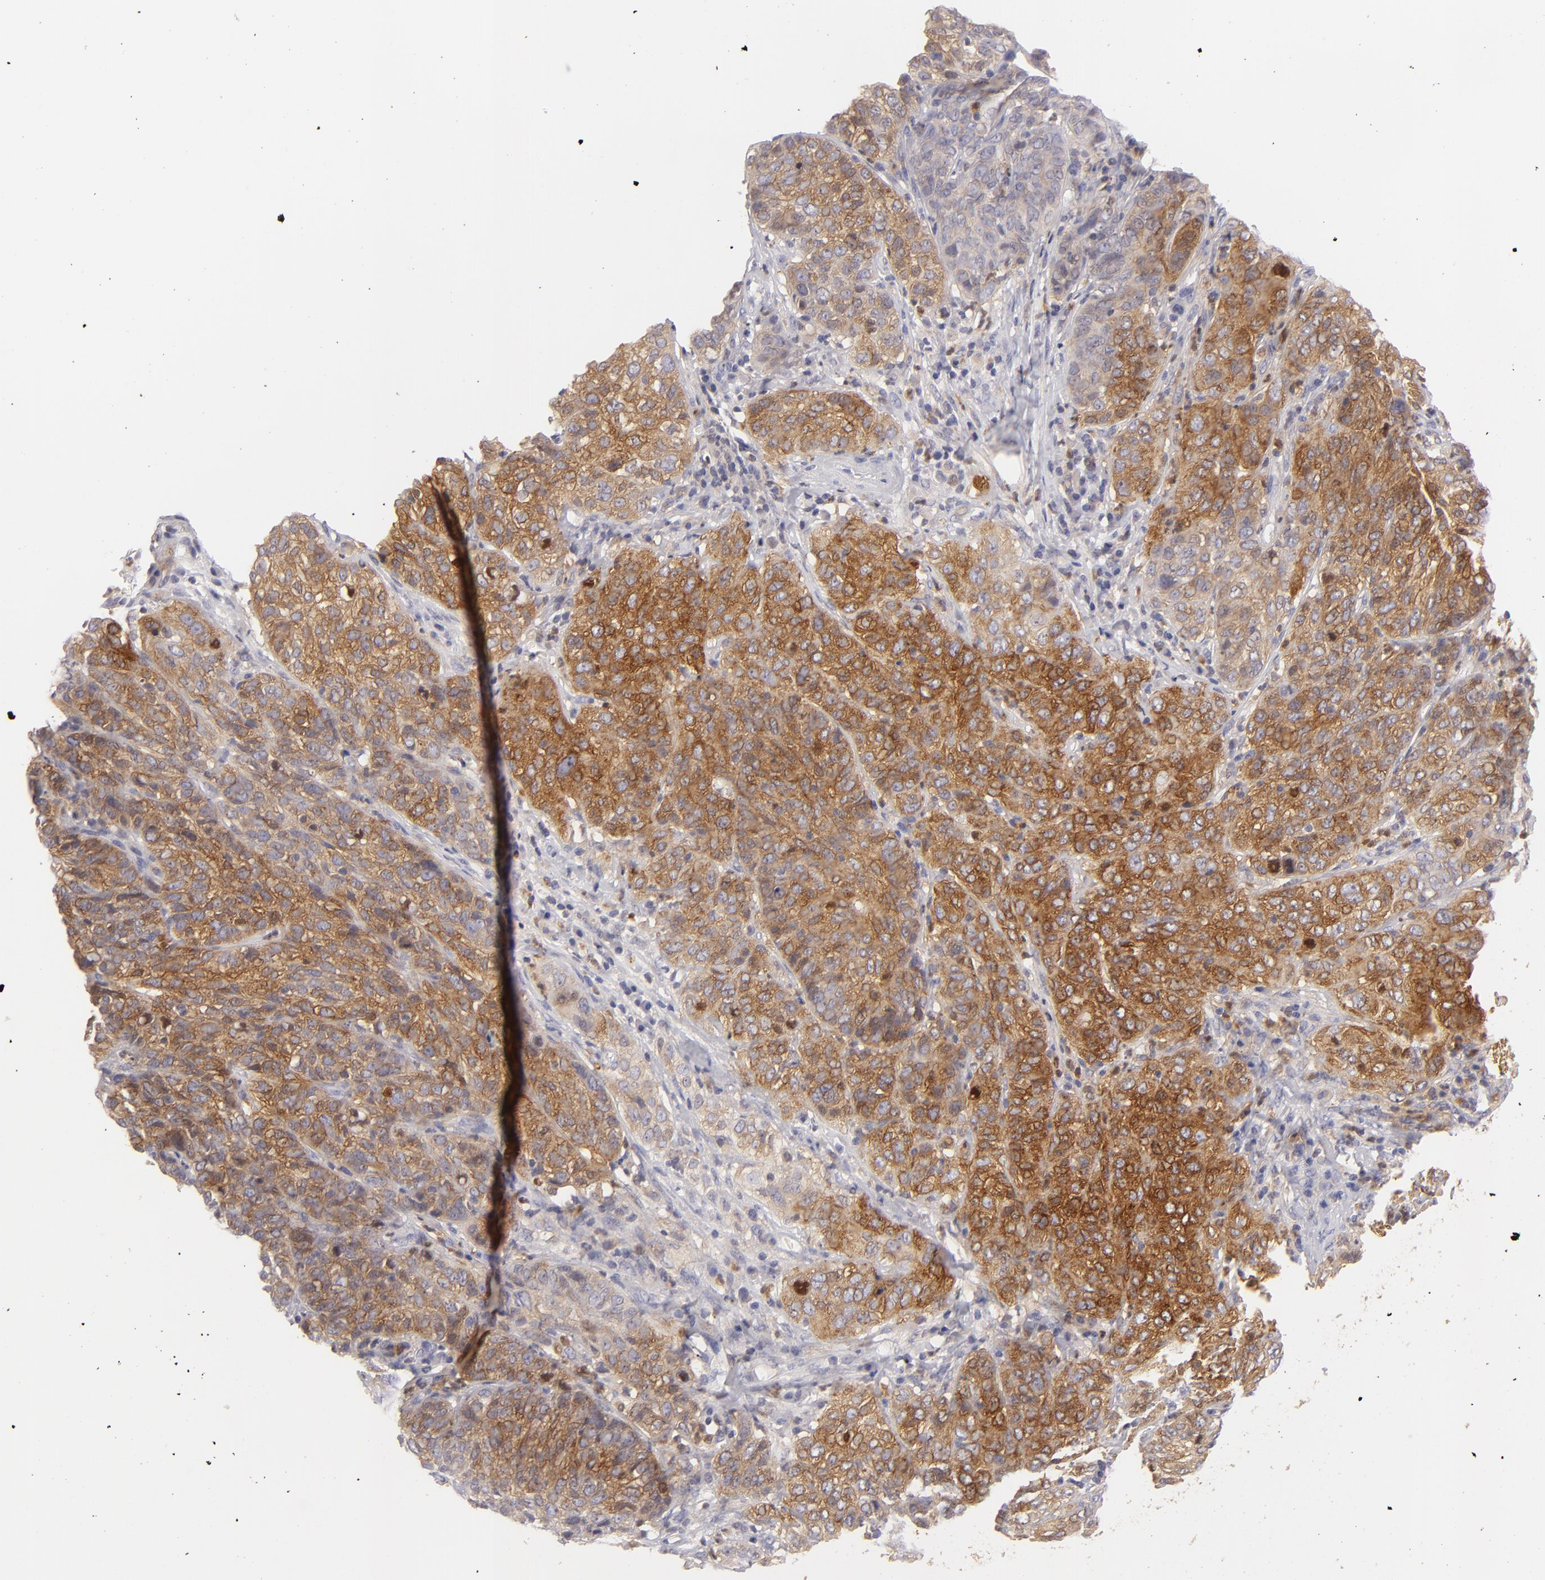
{"staining": {"intensity": "strong", "quantity": ">75%", "location": "cytoplasmic/membranous"}, "tissue": "cervical cancer", "cell_type": "Tumor cells", "image_type": "cancer", "snomed": [{"axis": "morphology", "description": "Squamous cell carcinoma, NOS"}, {"axis": "topography", "description": "Cervix"}], "caption": "Squamous cell carcinoma (cervical) stained with a brown dye reveals strong cytoplasmic/membranous positive positivity in about >75% of tumor cells.", "gene": "MMP10", "patient": {"sex": "female", "age": 38}}